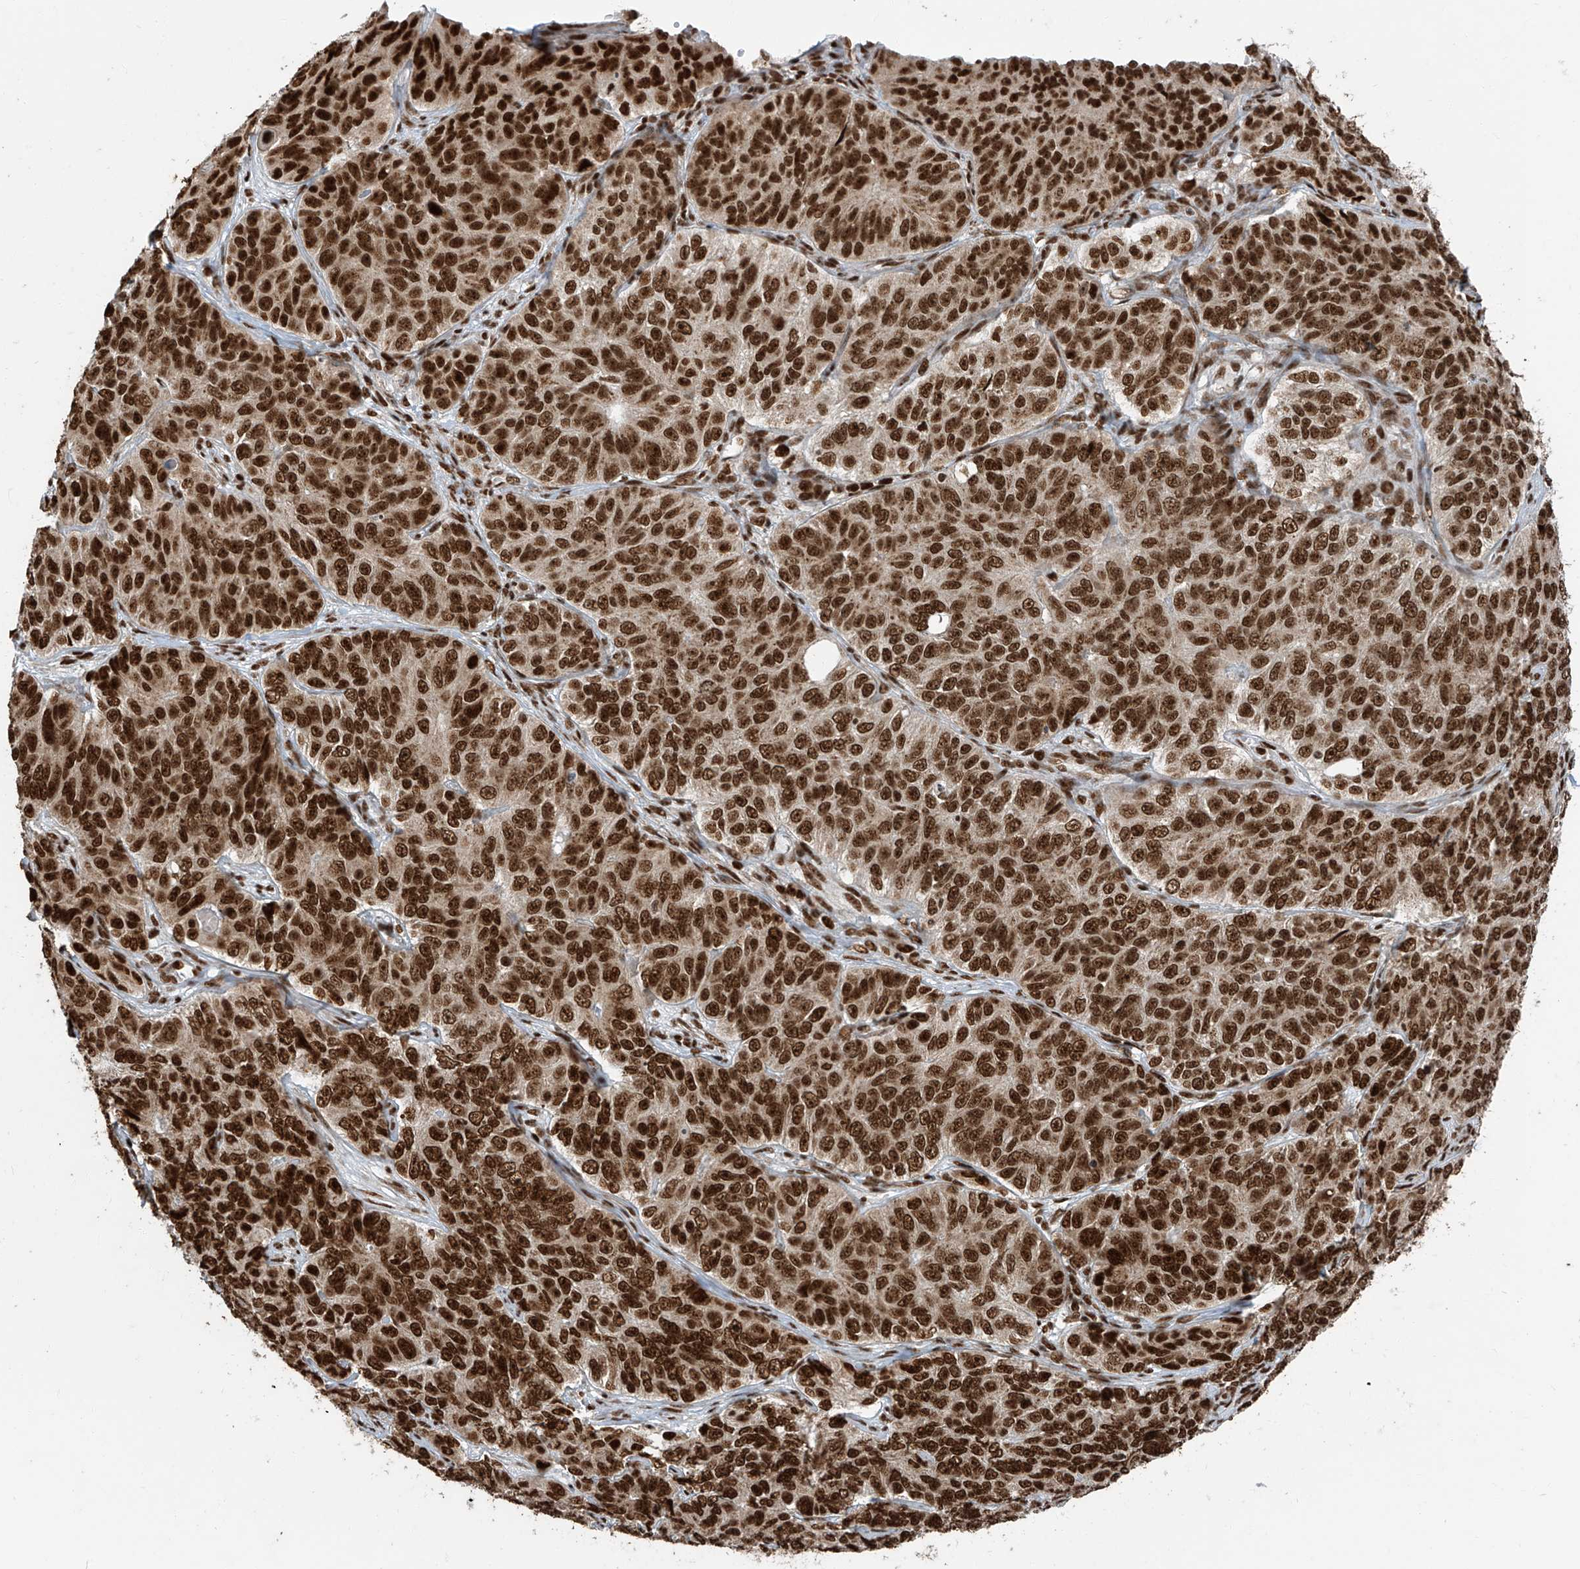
{"staining": {"intensity": "strong", "quantity": ">75%", "location": "nuclear"}, "tissue": "ovarian cancer", "cell_type": "Tumor cells", "image_type": "cancer", "snomed": [{"axis": "morphology", "description": "Carcinoma, endometroid"}, {"axis": "topography", "description": "Ovary"}], "caption": "An image showing strong nuclear staining in about >75% of tumor cells in ovarian endometroid carcinoma, as visualized by brown immunohistochemical staining.", "gene": "FAM193B", "patient": {"sex": "female", "age": 51}}